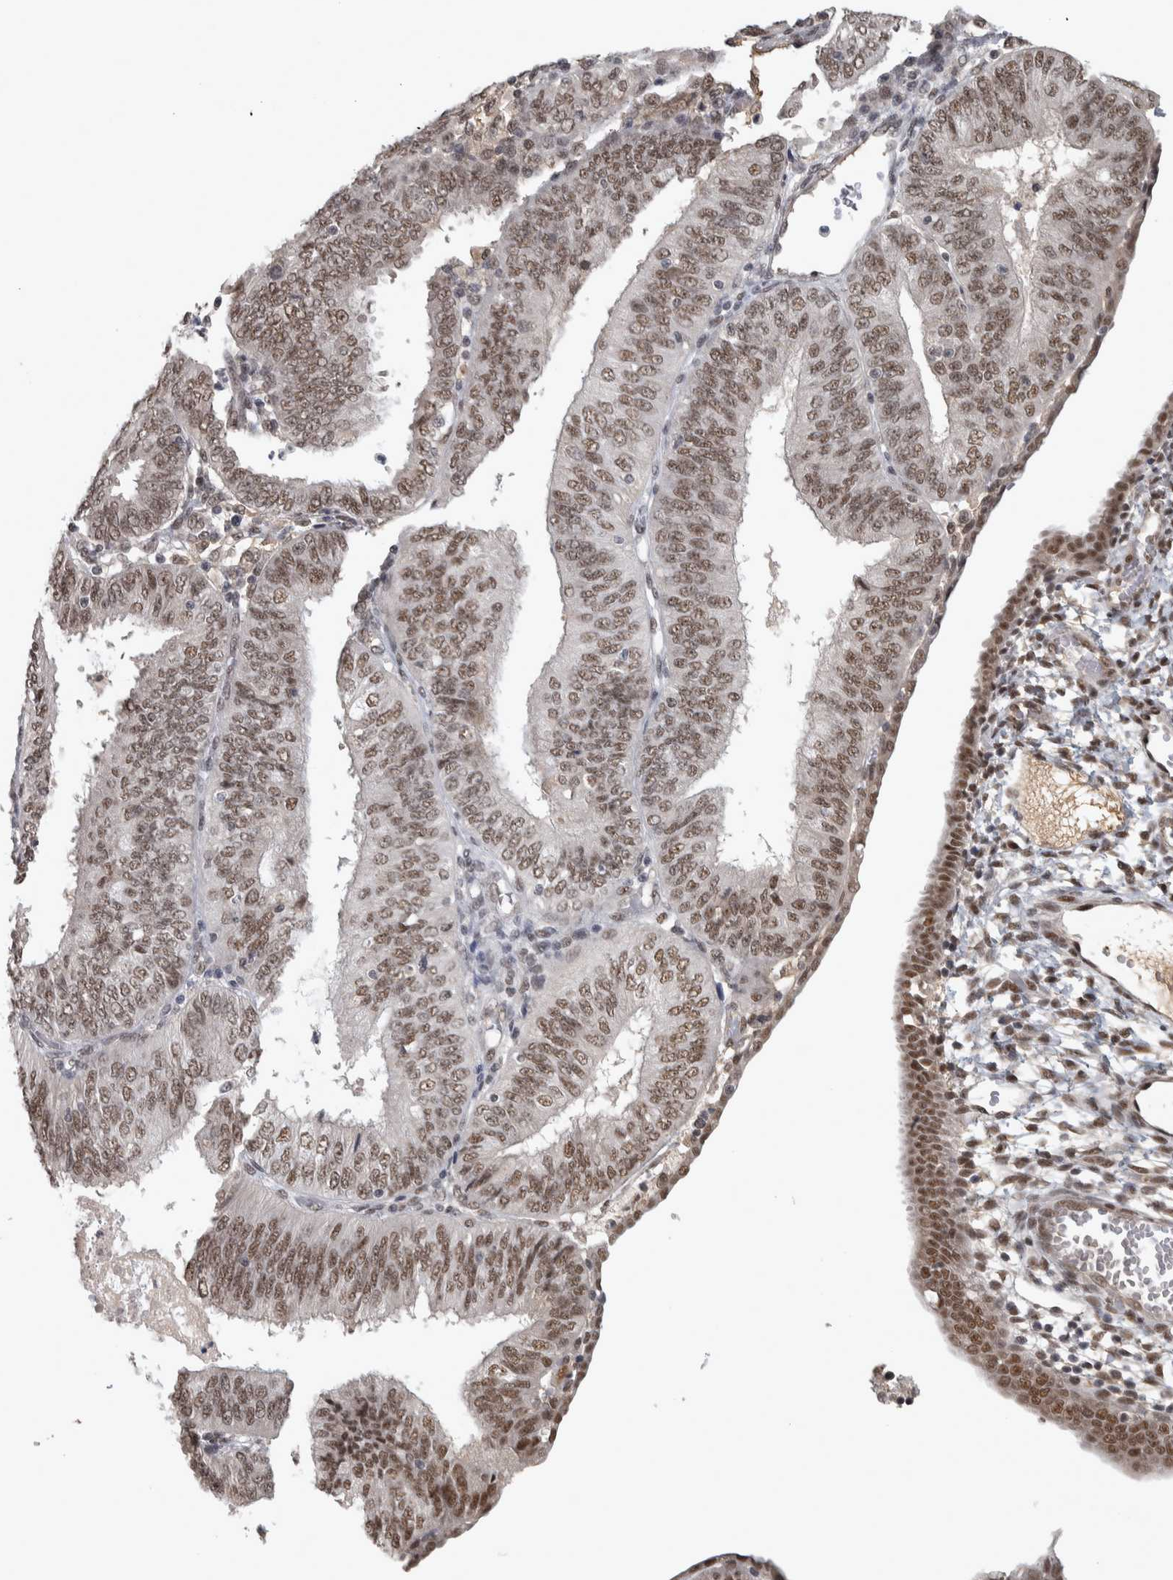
{"staining": {"intensity": "moderate", "quantity": ">75%", "location": "nuclear"}, "tissue": "endometrial cancer", "cell_type": "Tumor cells", "image_type": "cancer", "snomed": [{"axis": "morphology", "description": "Adenocarcinoma, NOS"}, {"axis": "topography", "description": "Endometrium"}], "caption": "An image showing moderate nuclear expression in about >75% of tumor cells in endometrial cancer, as visualized by brown immunohistochemical staining.", "gene": "DDX42", "patient": {"sex": "female", "age": 58}}